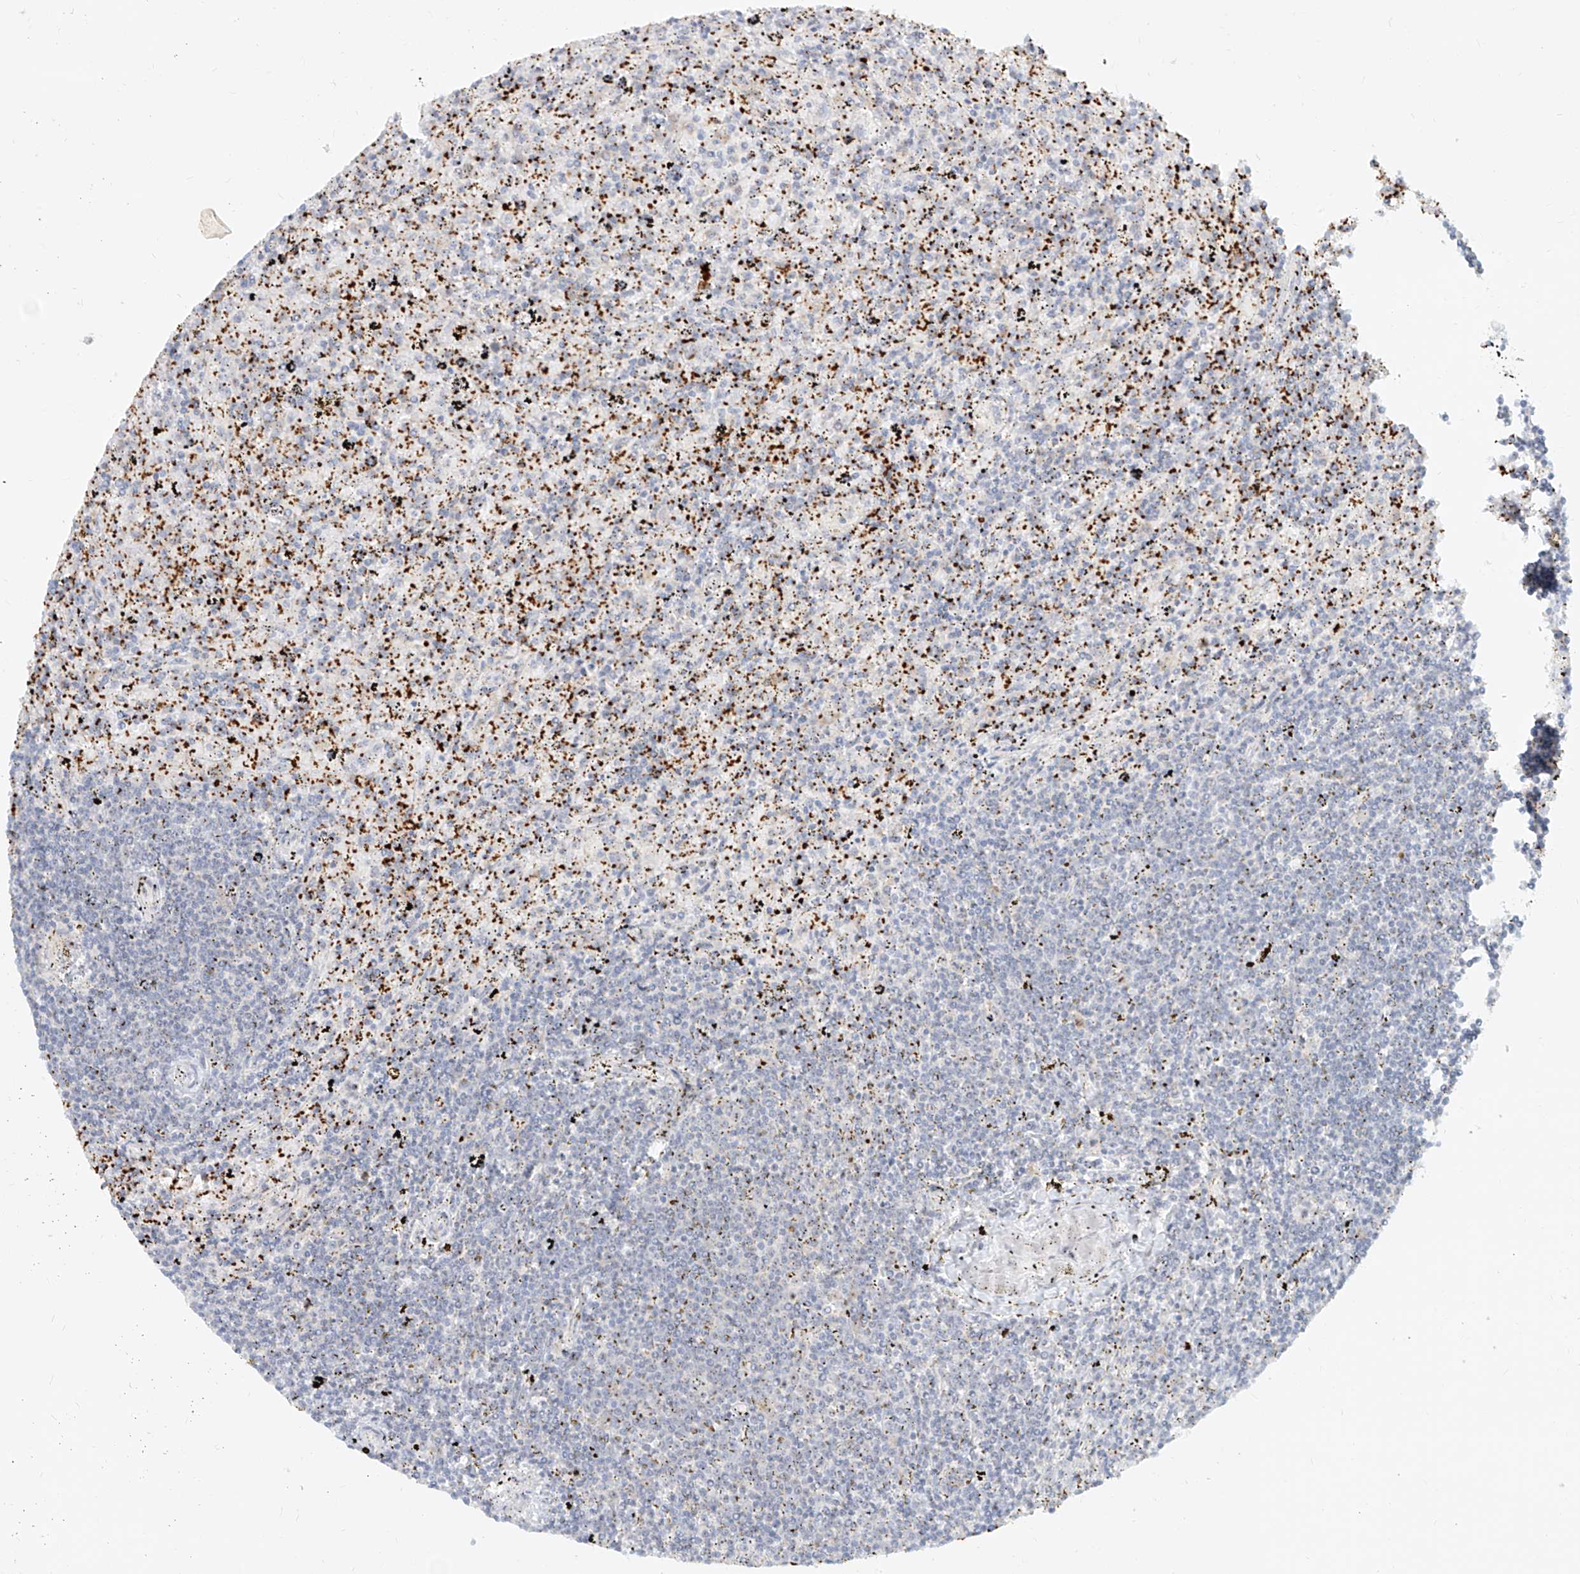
{"staining": {"intensity": "negative", "quantity": "none", "location": "none"}, "tissue": "lymphoma", "cell_type": "Tumor cells", "image_type": "cancer", "snomed": [{"axis": "morphology", "description": "Malignant lymphoma, non-Hodgkin's type, Low grade"}, {"axis": "topography", "description": "Spleen"}], "caption": "This is an immunohistochemistry (IHC) image of human low-grade malignant lymphoma, non-Hodgkin's type. There is no expression in tumor cells.", "gene": "BYSL", "patient": {"sex": "male", "age": 76}}